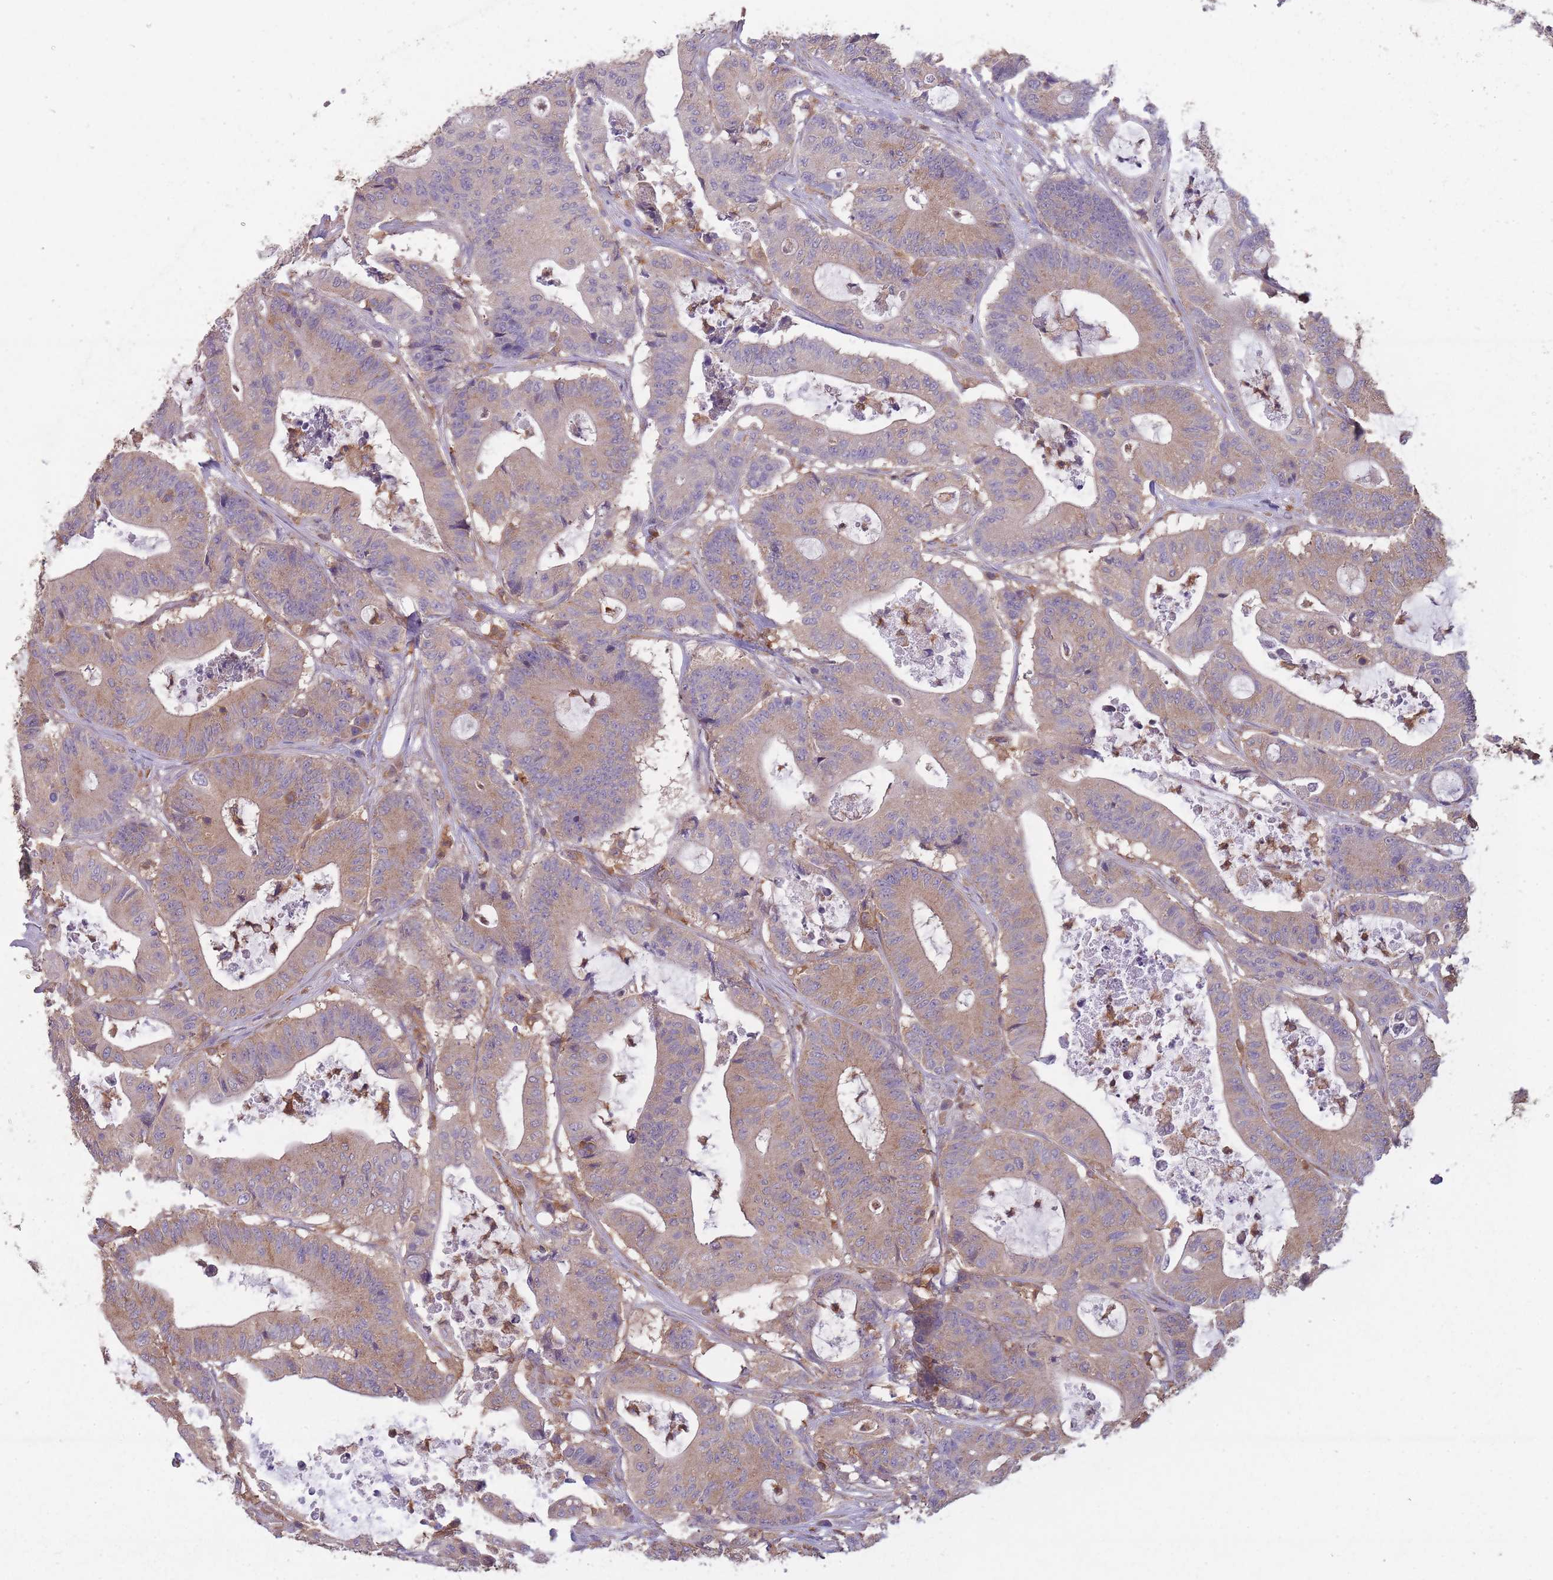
{"staining": {"intensity": "weak", "quantity": ">75%", "location": "cytoplasmic/membranous"}, "tissue": "colorectal cancer", "cell_type": "Tumor cells", "image_type": "cancer", "snomed": [{"axis": "morphology", "description": "Adenocarcinoma, NOS"}, {"axis": "topography", "description": "Colon"}], "caption": "A high-resolution image shows IHC staining of colorectal cancer (adenocarcinoma), which exhibits weak cytoplasmic/membranous positivity in approximately >75% of tumor cells. Immunohistochemistry (ihc) stains the protein in brown and the nuclei are stained blue.", "gene": "GMIP", "patient": {"sex": "female", "age": 84}}